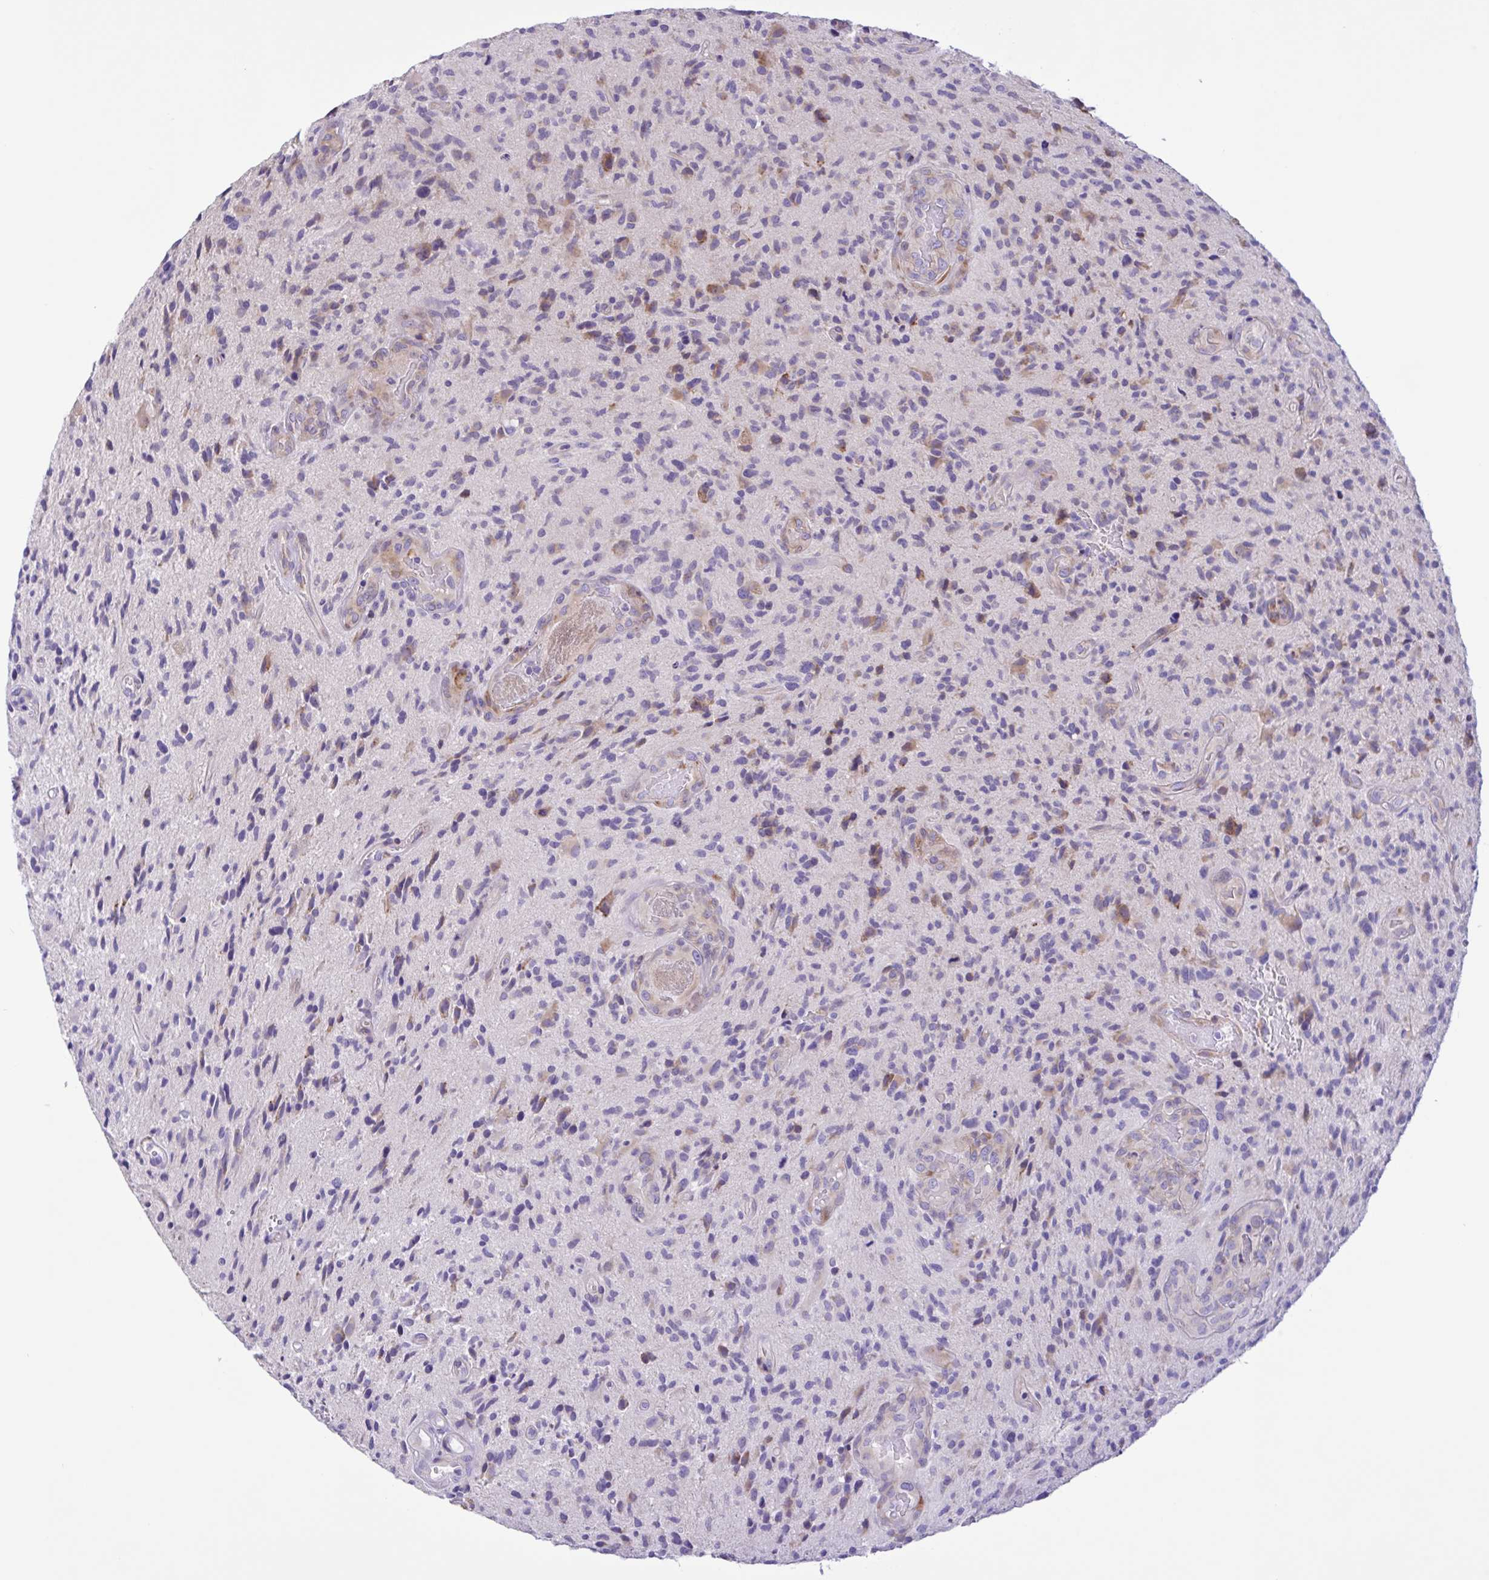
{"staining": {"intensity": "weak", "quantity": "<25%", "location": "cytoplasmic/membranous"}, "tissue": "glioma", "cell_type": "Tumor cells", "image_type": "cancer", "snomed": [{"axis": "morphology", "description": "Glioma, malignant, High grade"}, {"axis": "topography", "description": "Brain"}], "caption": "Immunohistochemistry histopathology image of glioma stained for a protein (brown), which displays no staining in tumor cells.", "gene": "DSC3", "patient": {"sex": "male", "age": 55}}